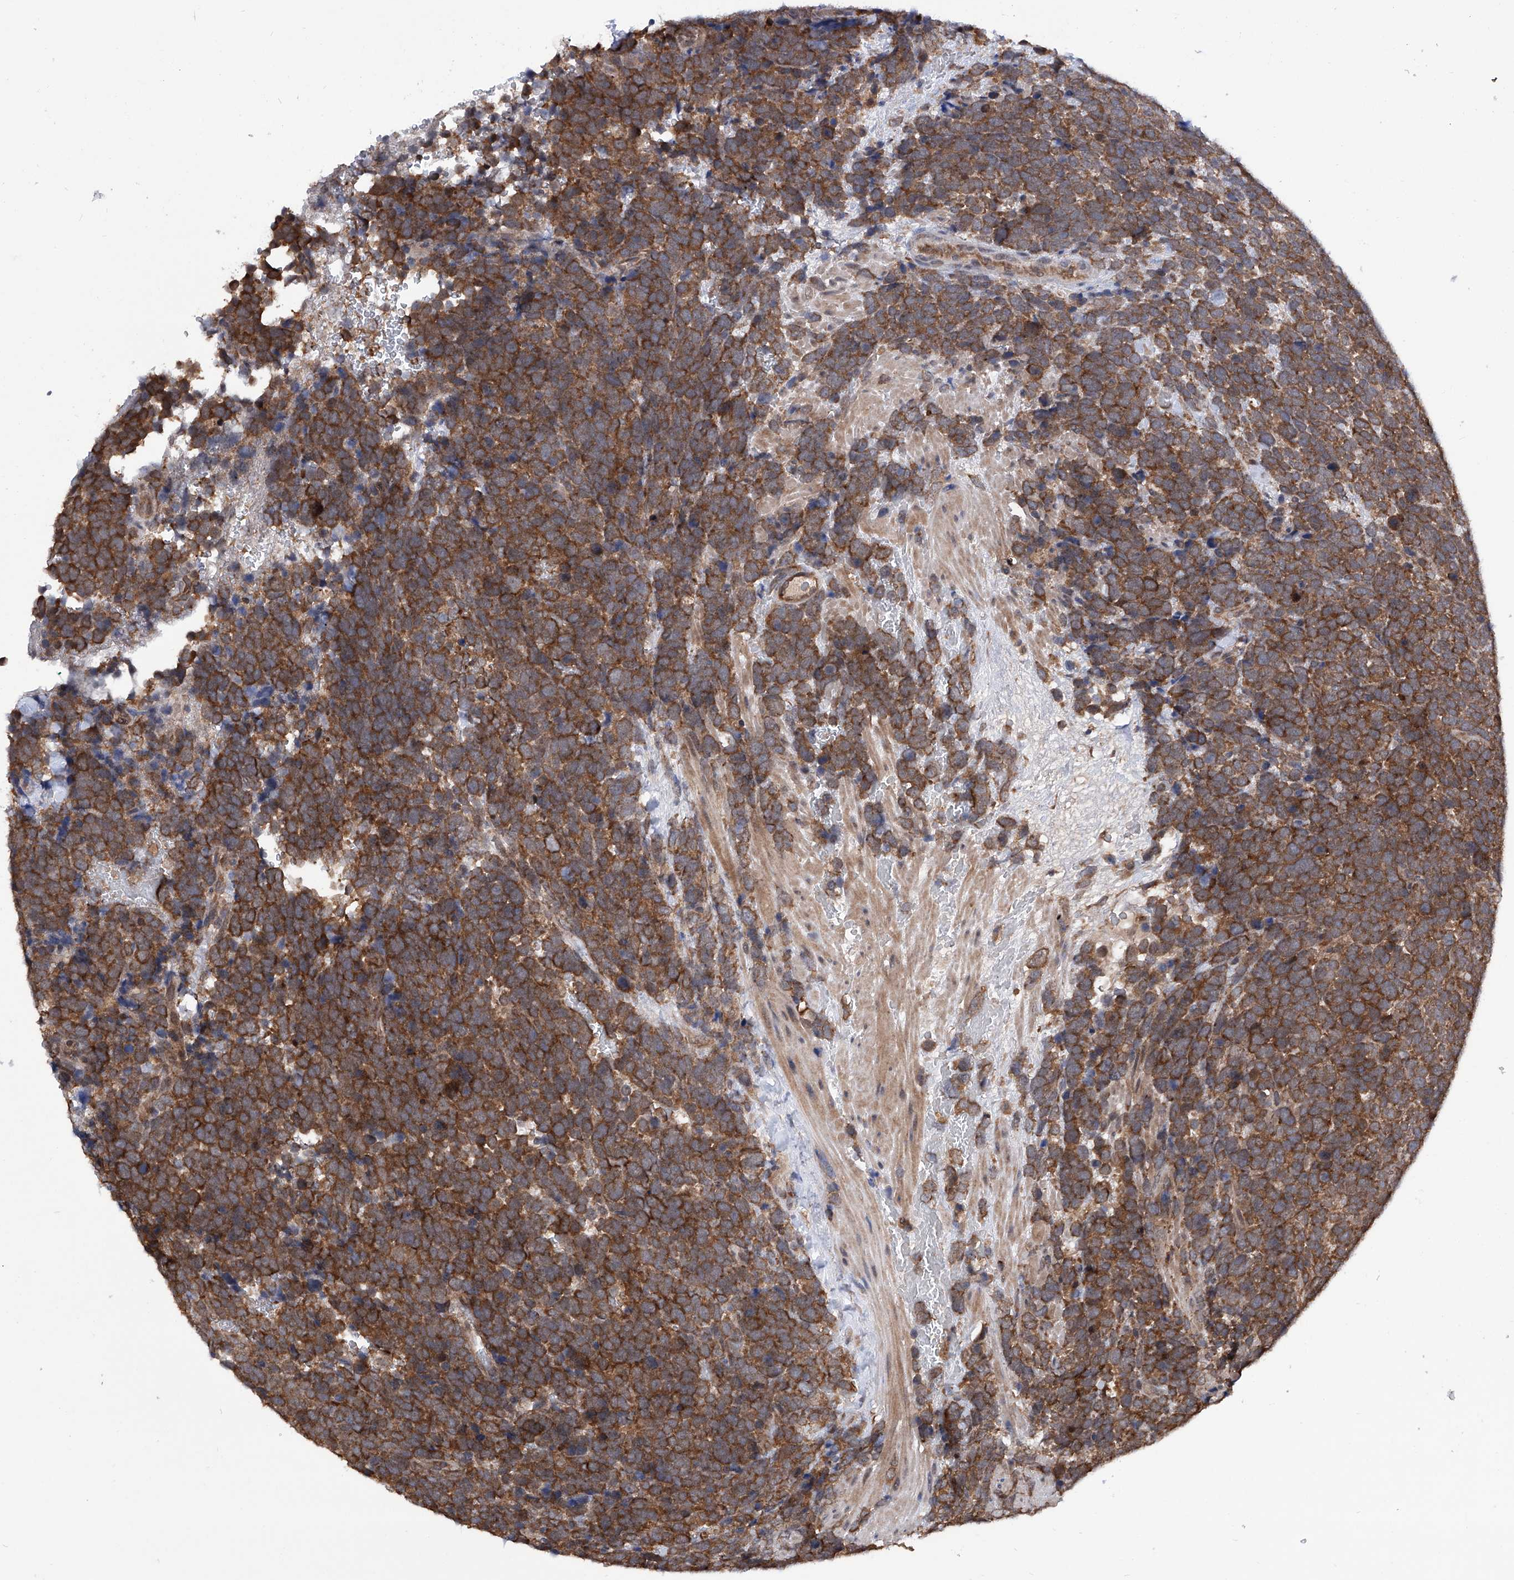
{"staining": {"intensity": "strong", "quantity": ">75%", "location": "cytoplasmic/membranous"}, "tissue": "urothelial cancer", "cell_type": "Tumor cells", "image_type": "cancer", "snomed": [{"axis": "morphology", "description": "Urothelial carcinoma, High grade"}, {"axis": "topography", "description": "Urinary bladder"}], "caption": "Protein expression analysis of urothelial cancer shows strong cytoplasmic/membranous positivity in approximately >75% of tumor cells.", "gene": "USP45", "patient": {"sex": "female", "age": 82}}